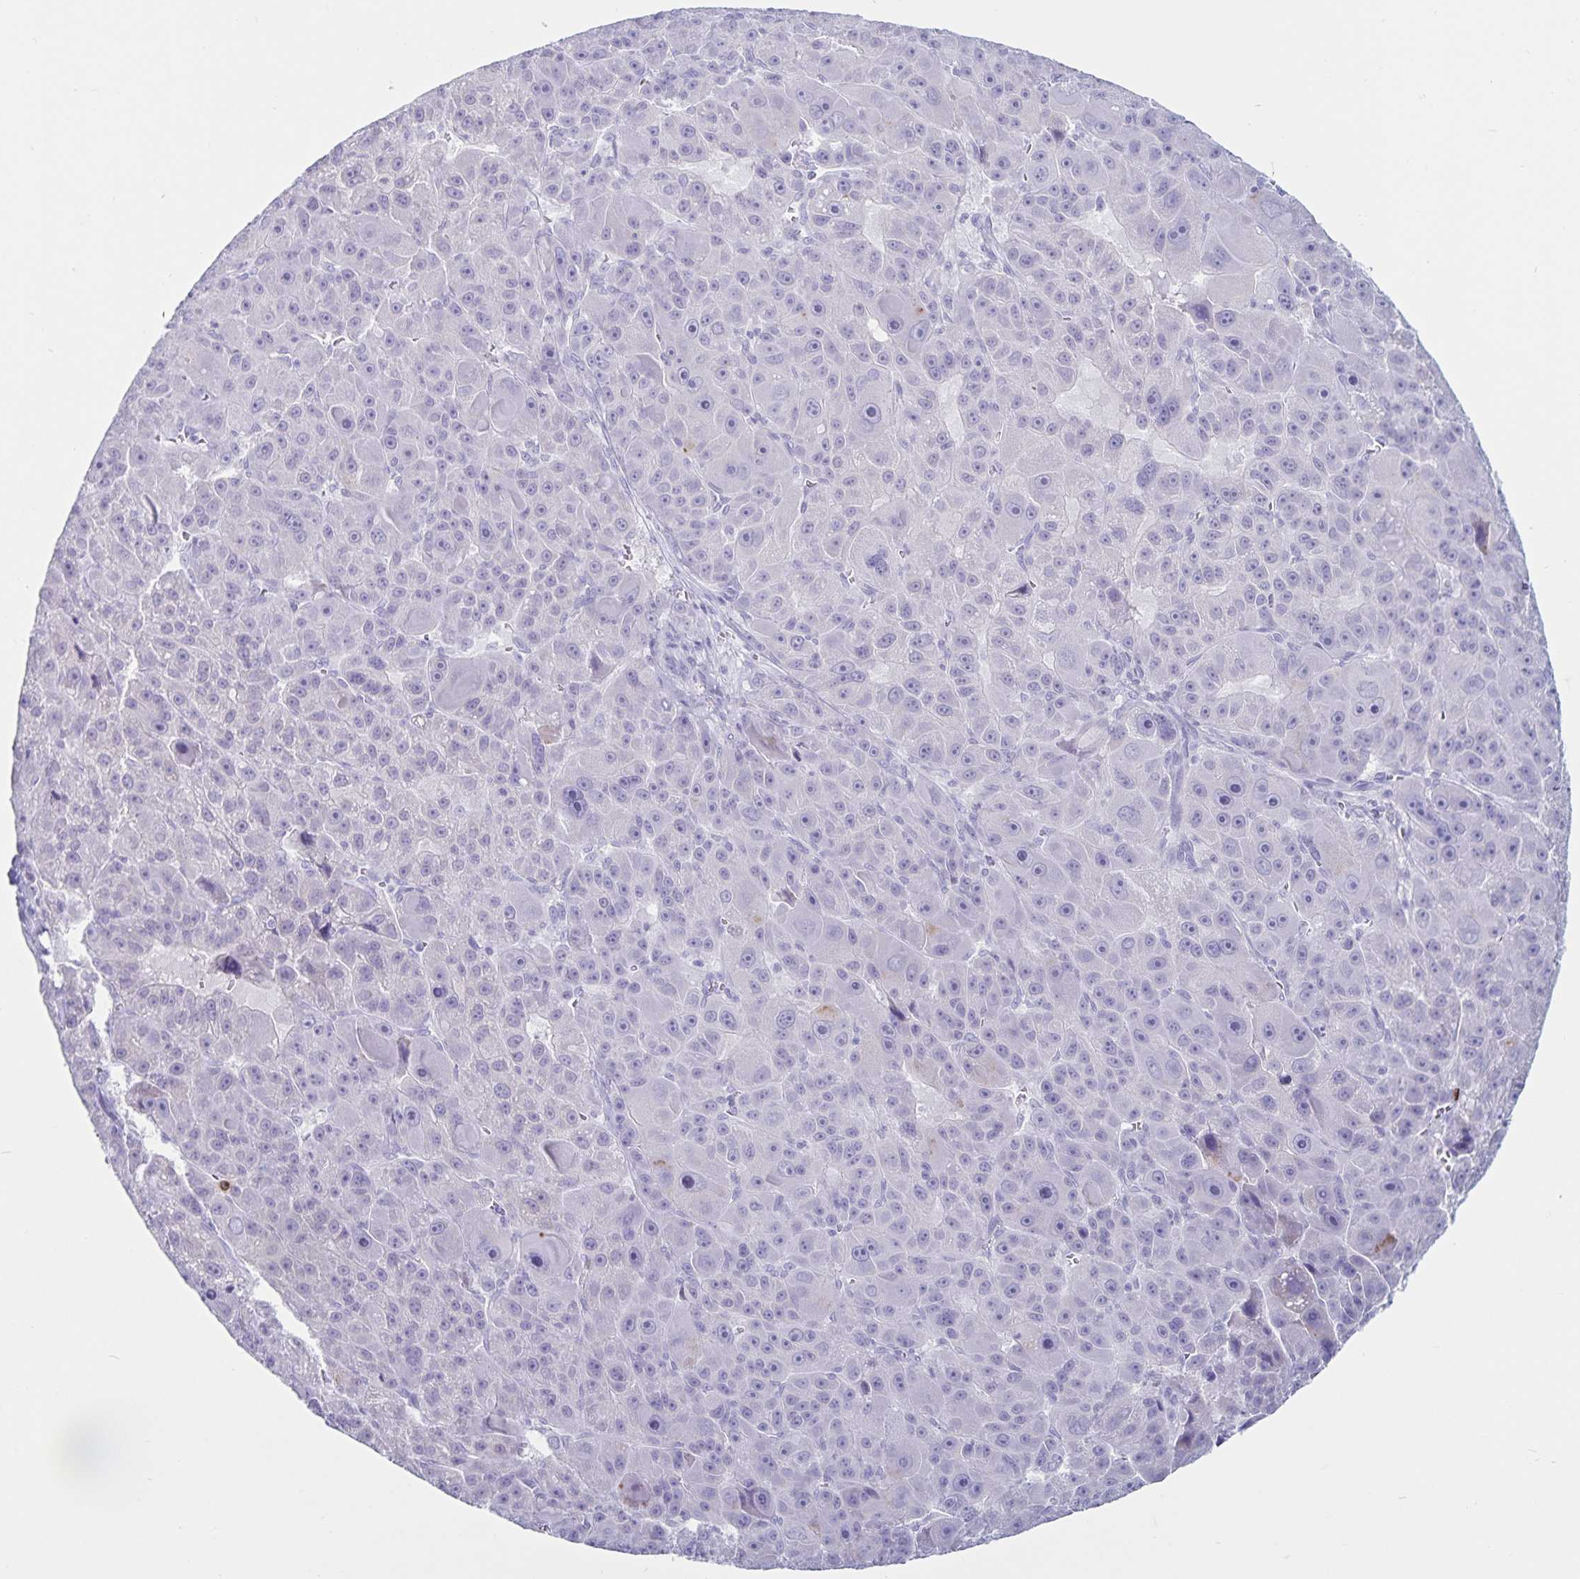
{"staining": {"intensity": "negative", "quantity": "none", "location": "none"}, "tissue": "liver cancer", "cell_type": "Tumor cells", "image_type": "cancer", "snomed": [{"axis": "morphology", "description": "Carcinoma, Hepatocellular, NOS"}, {"axis": "topography", "description": "Liver"}], "caption": "This histopathology image is of hepatocellular carcinoma (liver) stained with IHC to label a protein in brown with the nuclei are counter-stained blue. There is no positivity in tumor cells. (DAB IHC with hematoxylin counter stain).", "gene": "GNLY", "patient": {"sex": "male", "age": 76}}